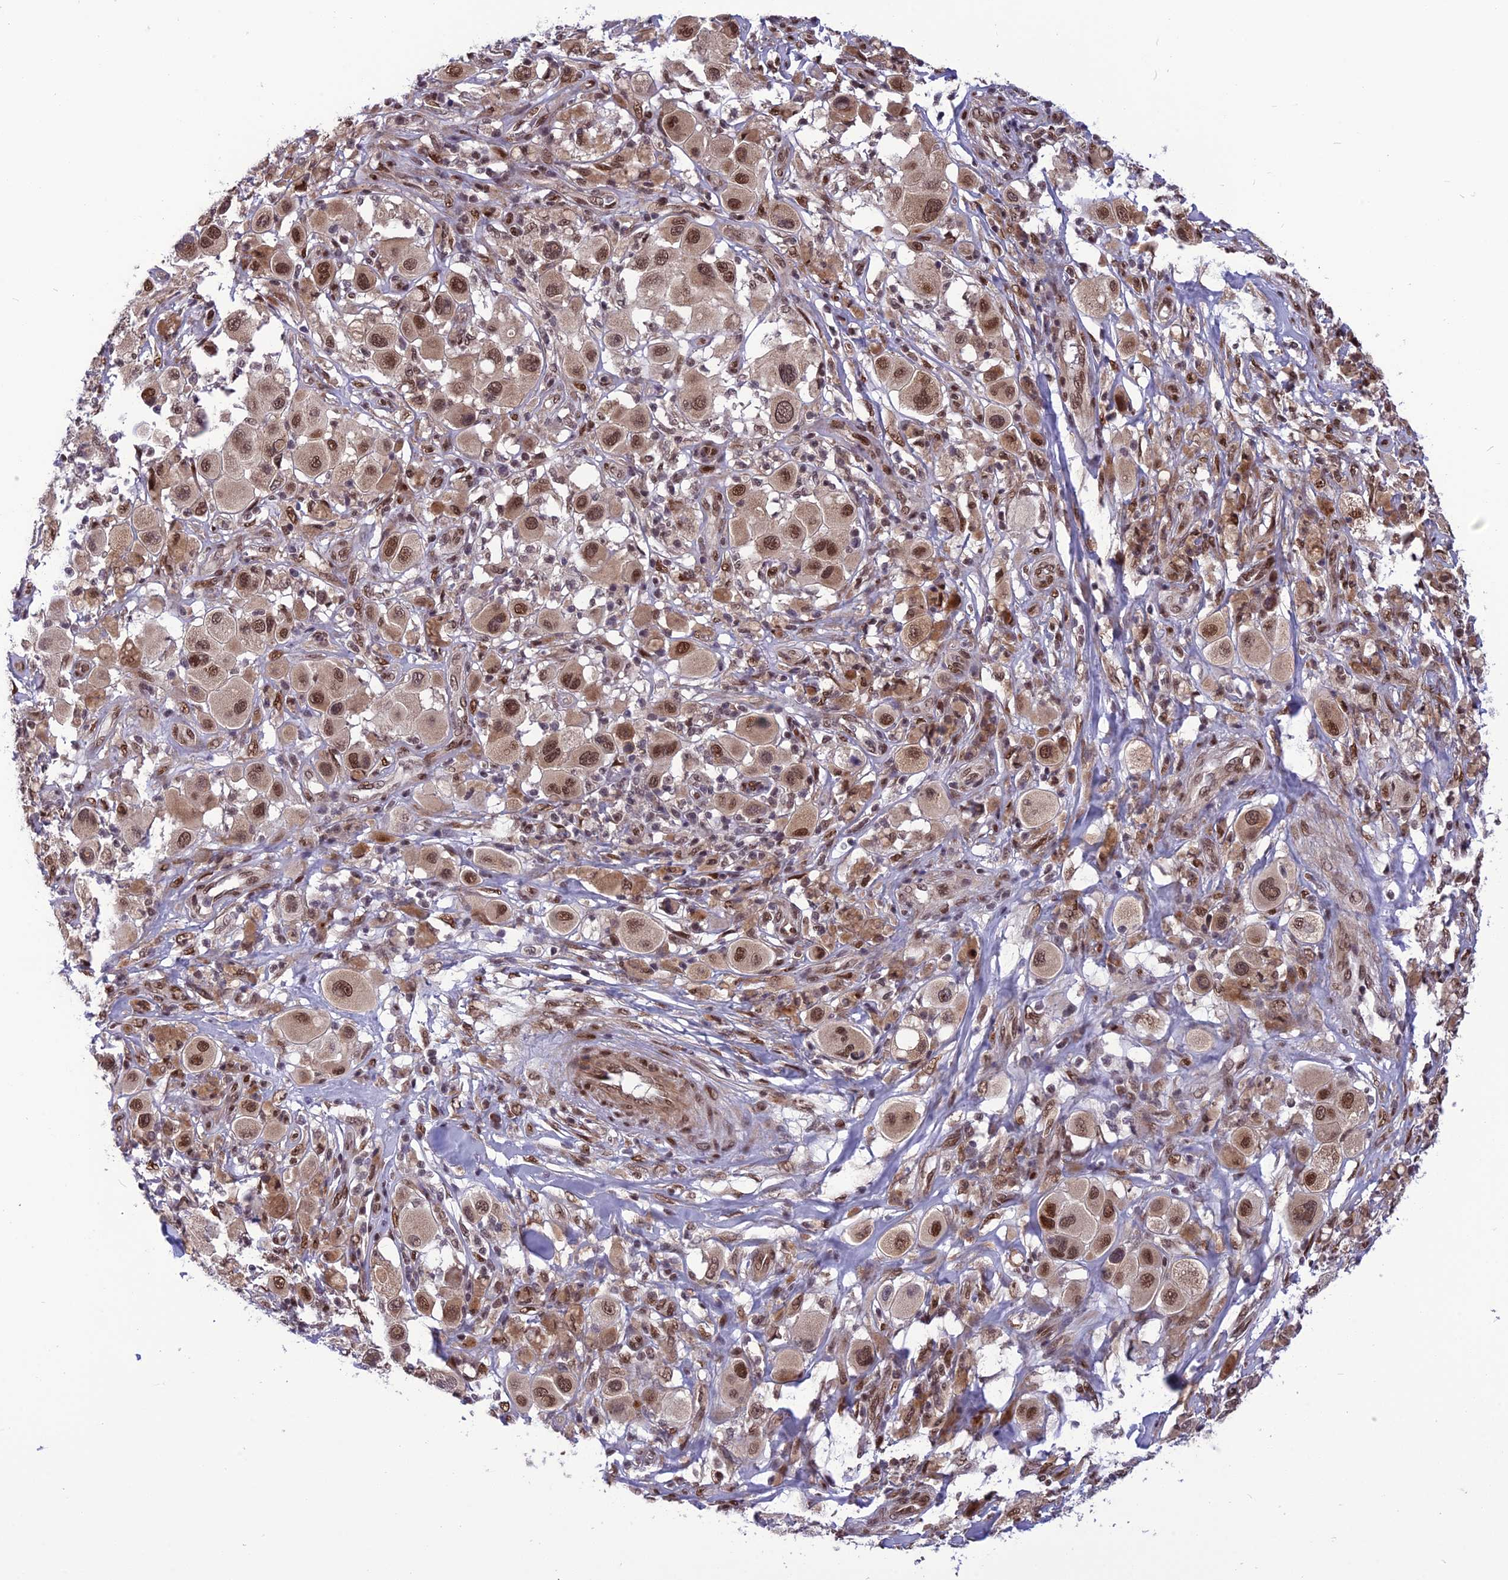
{"staining": {"intensity": "moderate", "quantity": ">75%", "location": "nuclear"}, "tissue": "melanoma", "cell_type": "Tumor cells", "image_type": "cancer", "snomed": [{"axis": "morphology", "description": "Malignant melanoma, Metastatic site"}, {"axis": "topography", "description": "Skin"}], "caption": "Immunohistochemical staining of malignant melanoma (metastatic site) shows medium levels of moderate nuclear expression in about >75% of tumor cells.", "gene": "RTRAF", "patient": {"sex": "male", "age": 41}}